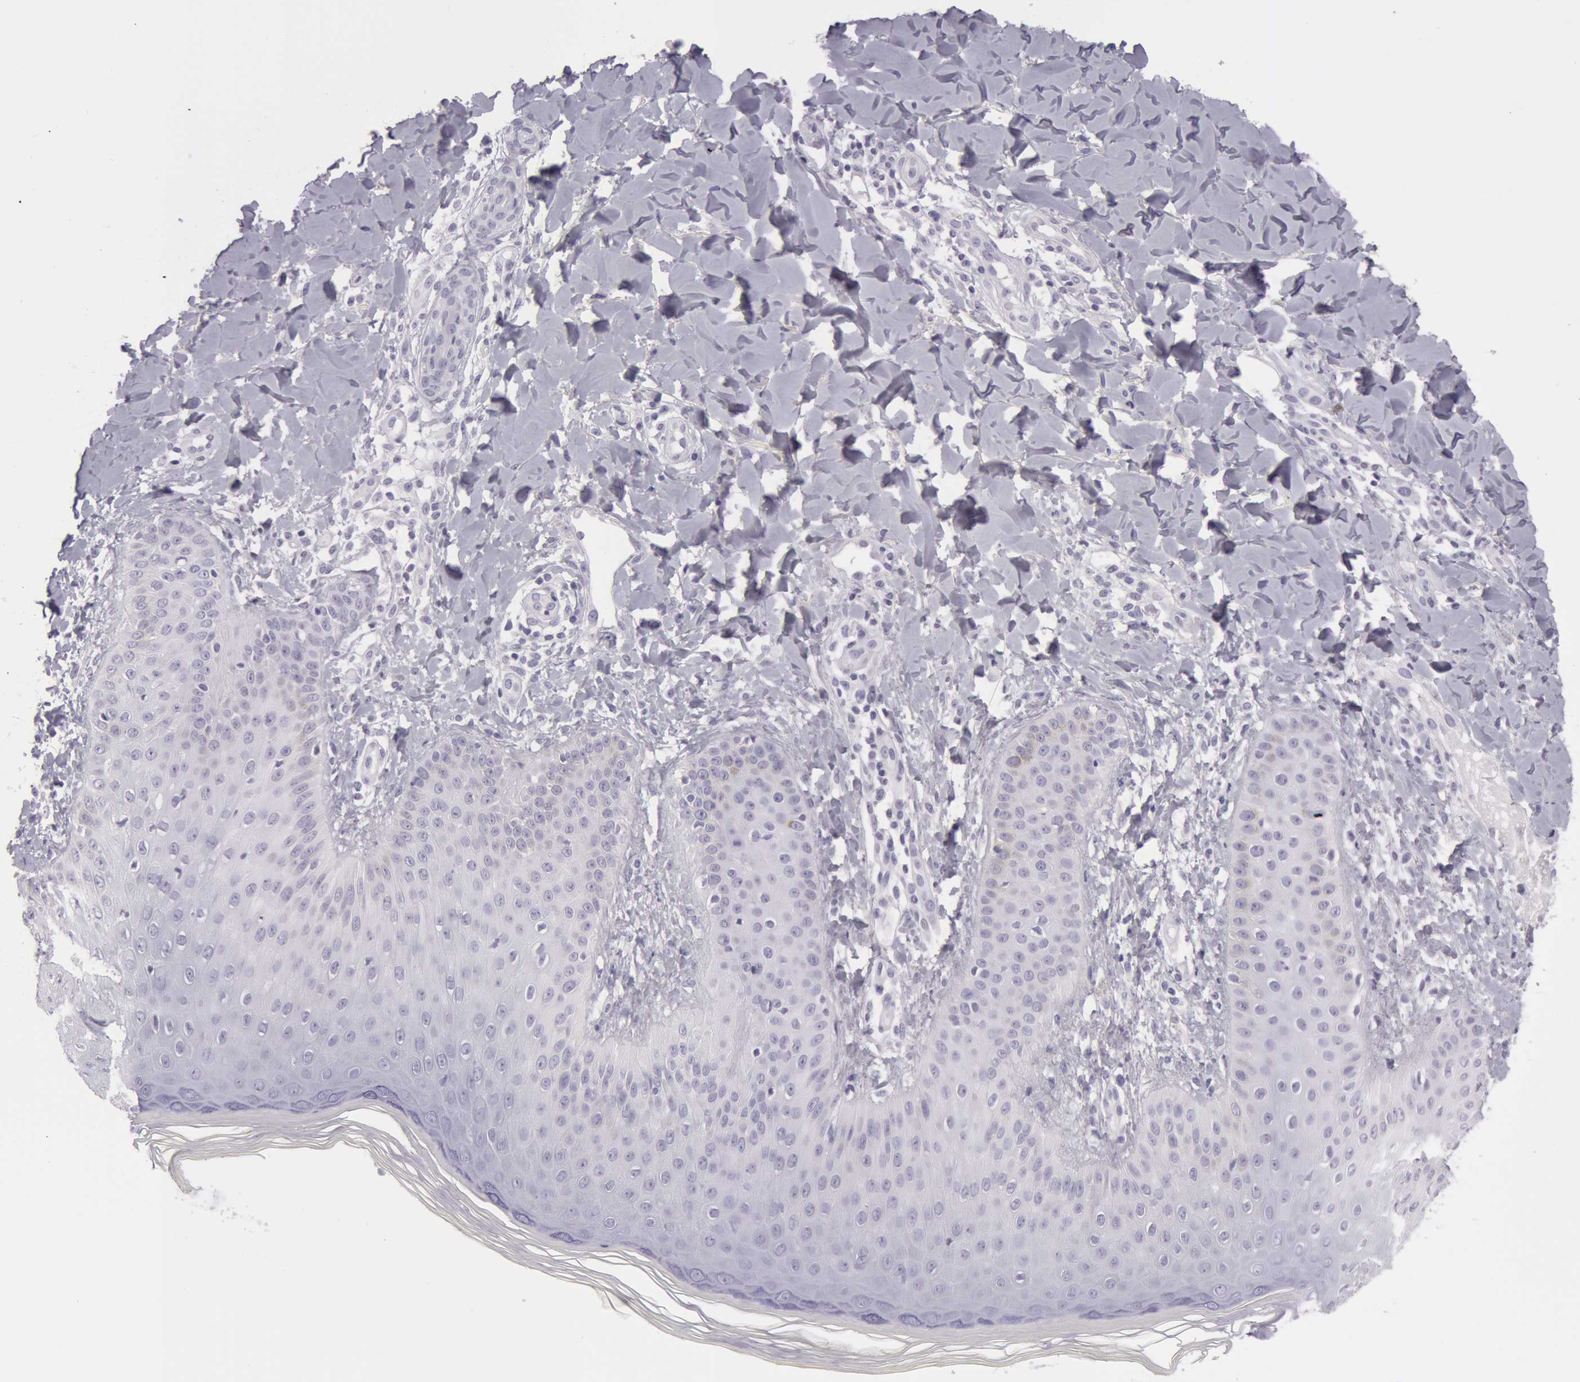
{"staining": {"intensity": "negative", "quantity": "none", "location": "none"}, "tissue": "skin", "cell_type": "Epidermal cells", "image_type": "normal", "snomed": [{"axis": "morphology", "description": "Normal tissue, NOS"}, {"axis": "morphology", "description": "Inflammation, NOS"}, {"axis": "topography", "description": "Soft tissue"}, {"axis": "topography", "description": "Anal"}], "caption": "This is an immunohistochemistry (IHC) histopathology image of normal skin. There is no expression in epidermal cells.", "gene": "AMACR", "patient": {"sex": "female", "age": 15}}